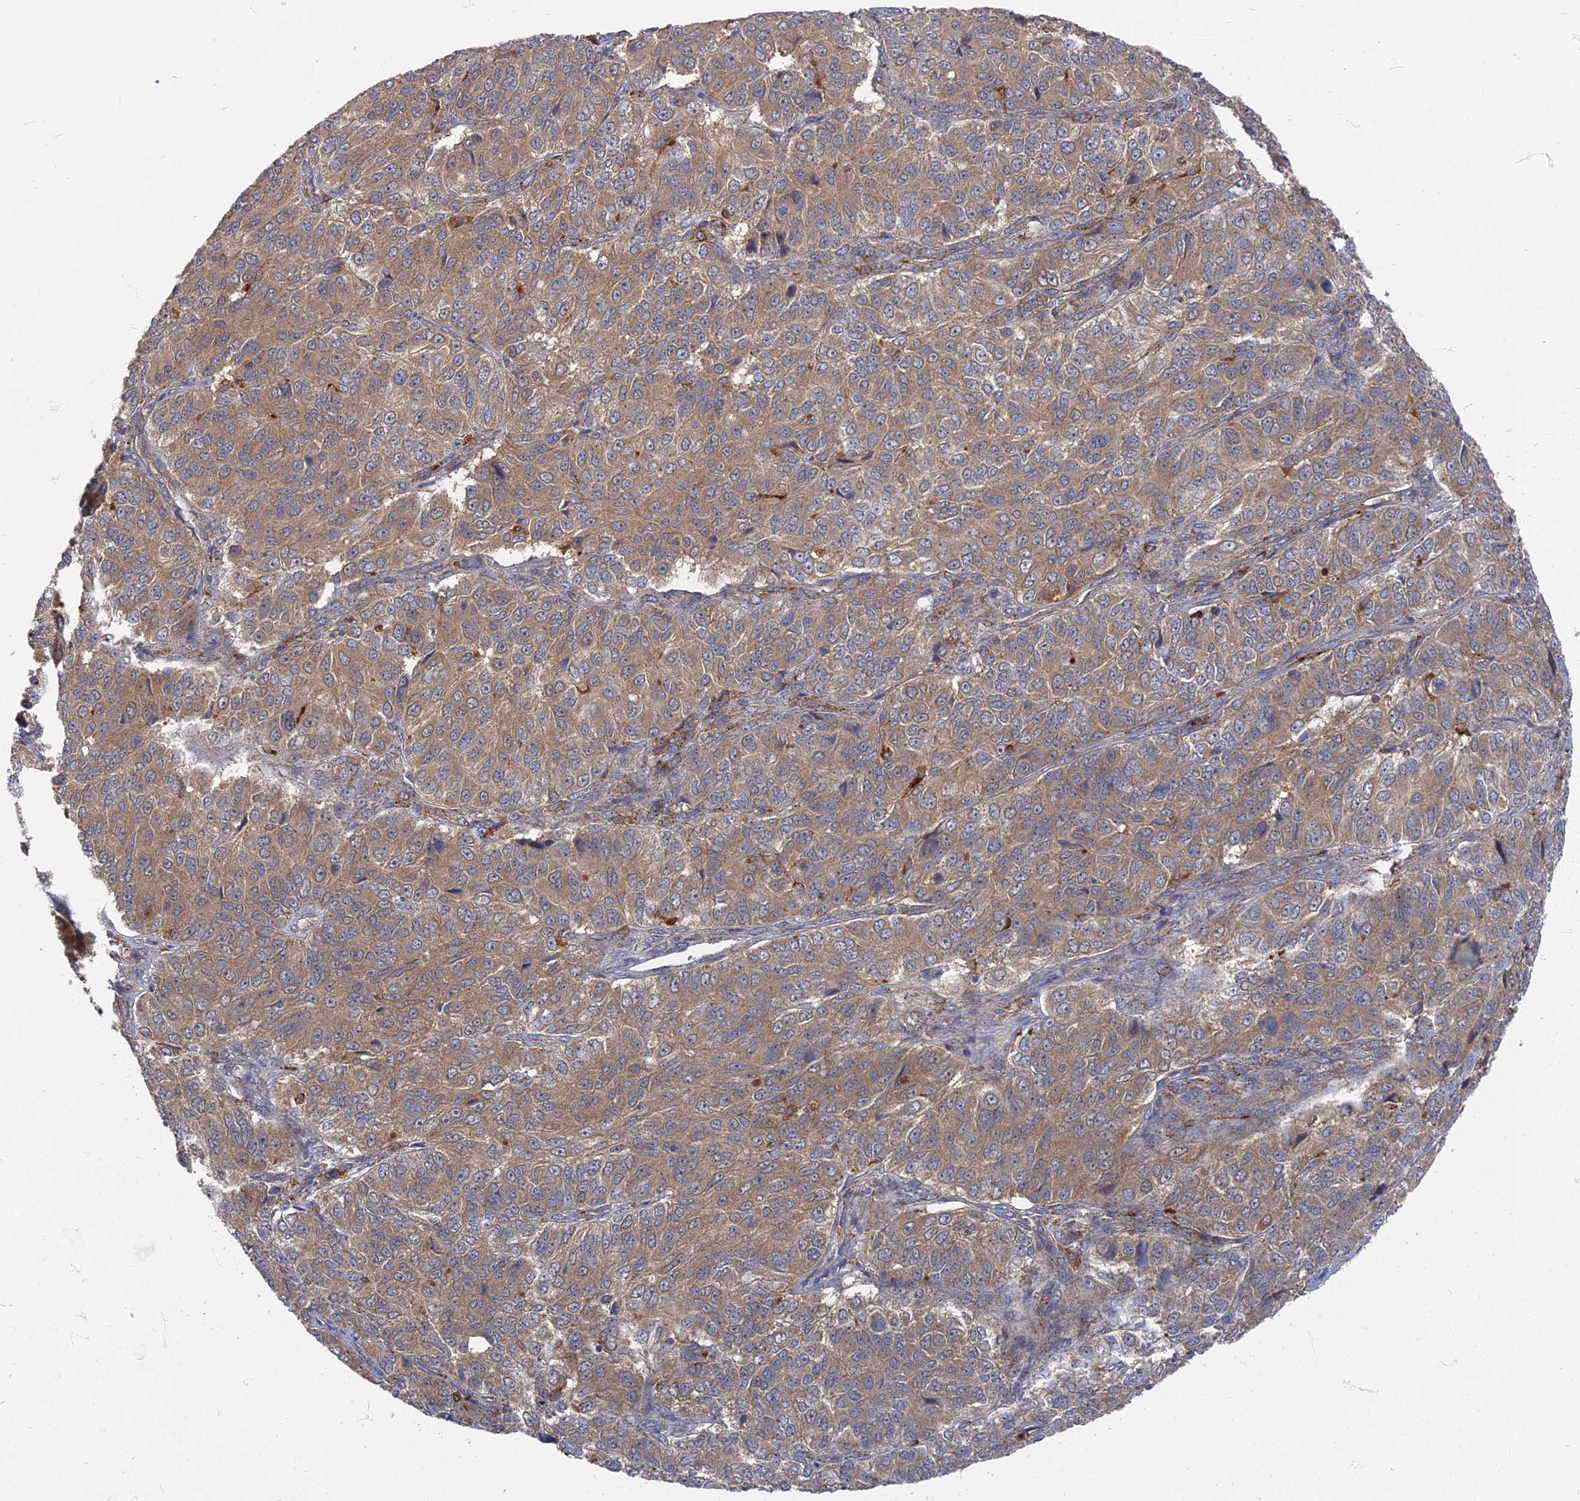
{"staining": {"intensity": "moderate", "quantity": ">75%", "location": "cytoplasmic/membranous"}, "tissue": "ovarian cancer", "cell_type": "Tumor cells", "image_type": "cancer", "snomed": [{"axis": "morphology", "description": "Carcinoma, endometroid"}, {"axis": "topography", "description": "Ovary"}], "caption": "DAB immunohistochemical staining of ovarian cancer (endometroid carcinoma) demonstrates moderate cytoplasmic/membranous protein positivity in about >75% of tumor cells.", "gene": "PPCDC", "patient": {"sex": "female", "age": 51}}